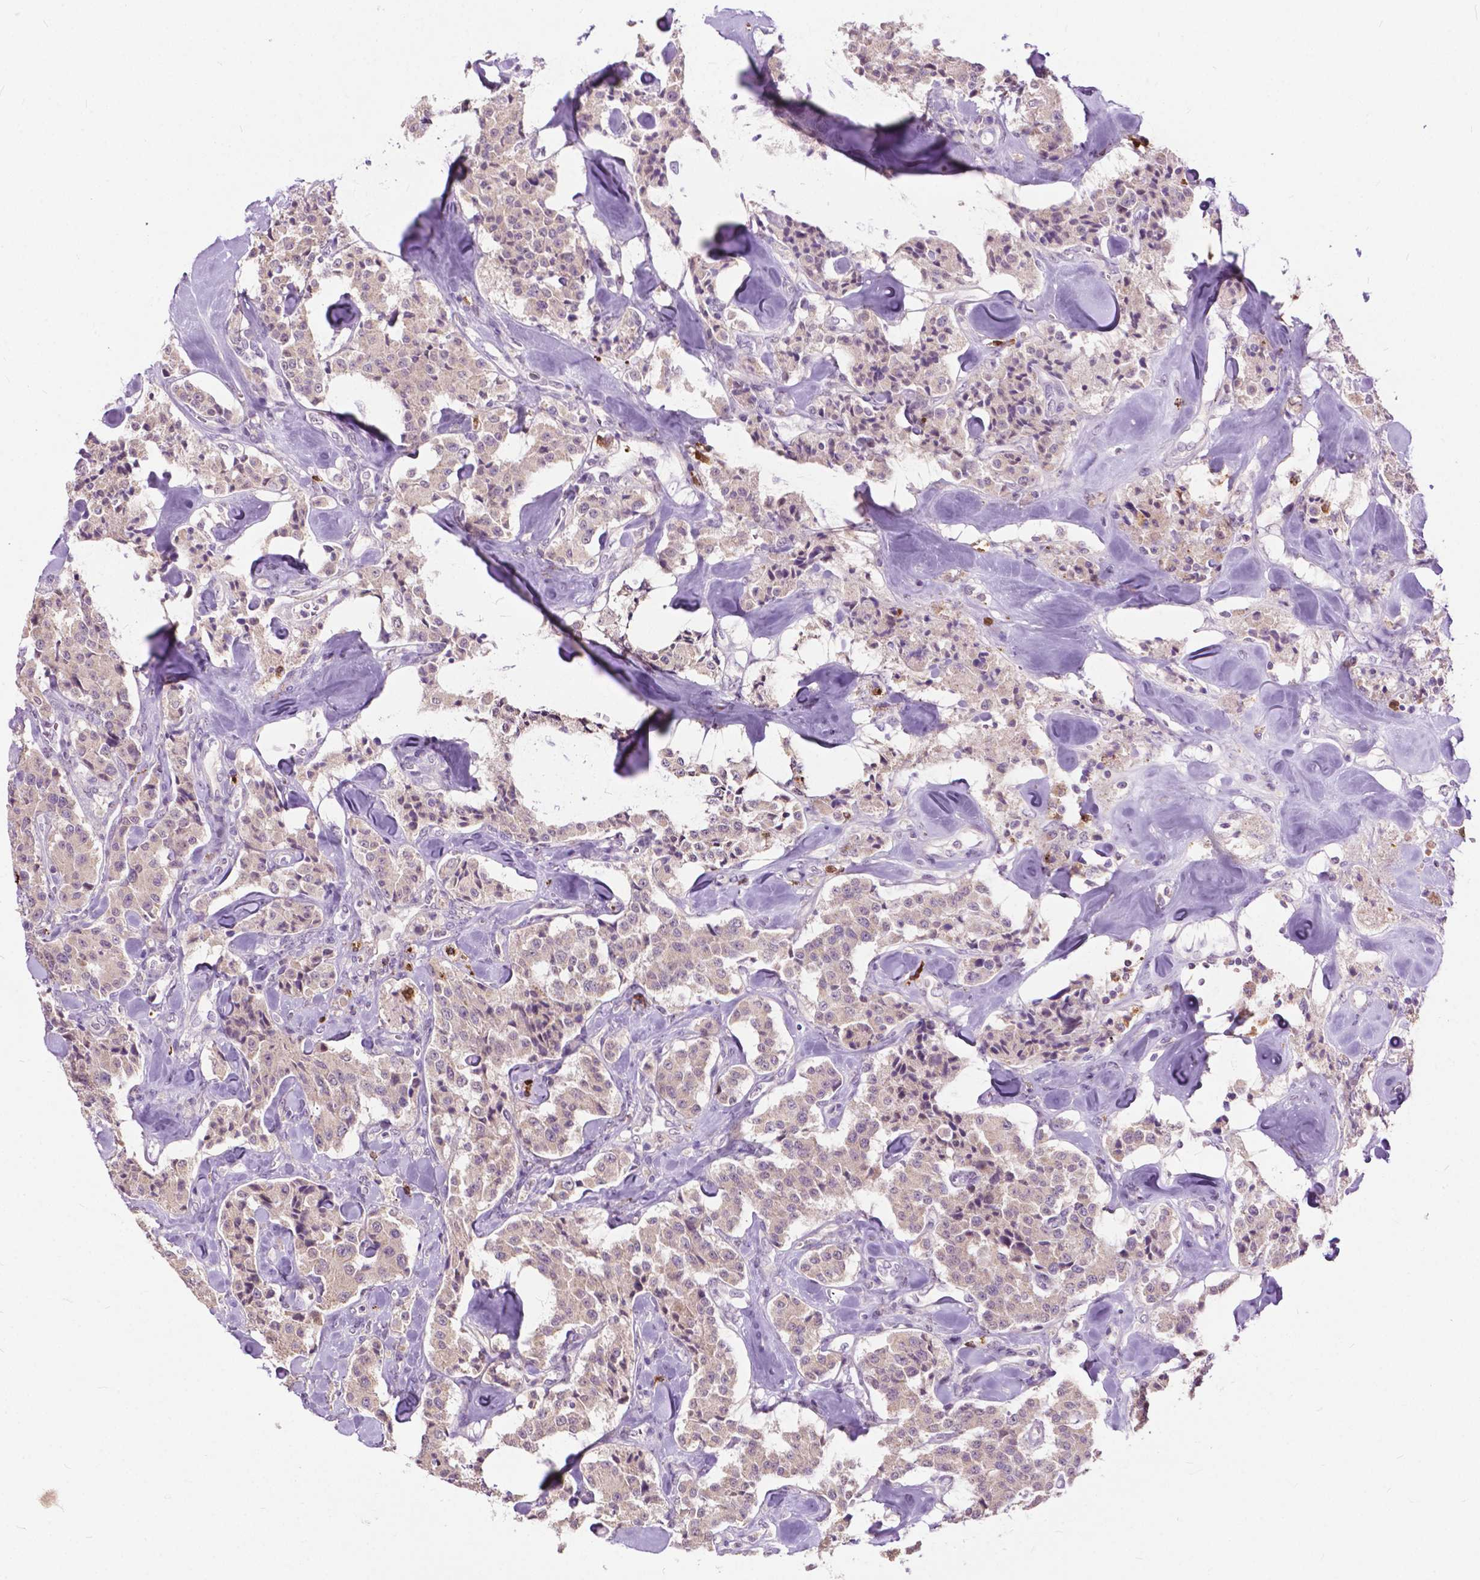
{"staining": {"intensity": "negative", "quantity": "none", "location": "none"}, "tissue": "carcinoid", "cell_type": "Tumor cells", "image_type": "cancer", "snomed": [{"axis": "morphology", "description": "Carcinoid, malignant, NOS"}, {"axis": "topography", "description": "Pancreas"}], "caption": "Image shows no significant protein staining in tumor cells of carcinoid. Nuclei are stained in blue.", "gene": "TTC9B", "patient": {"sex": "male", "age": 41}}